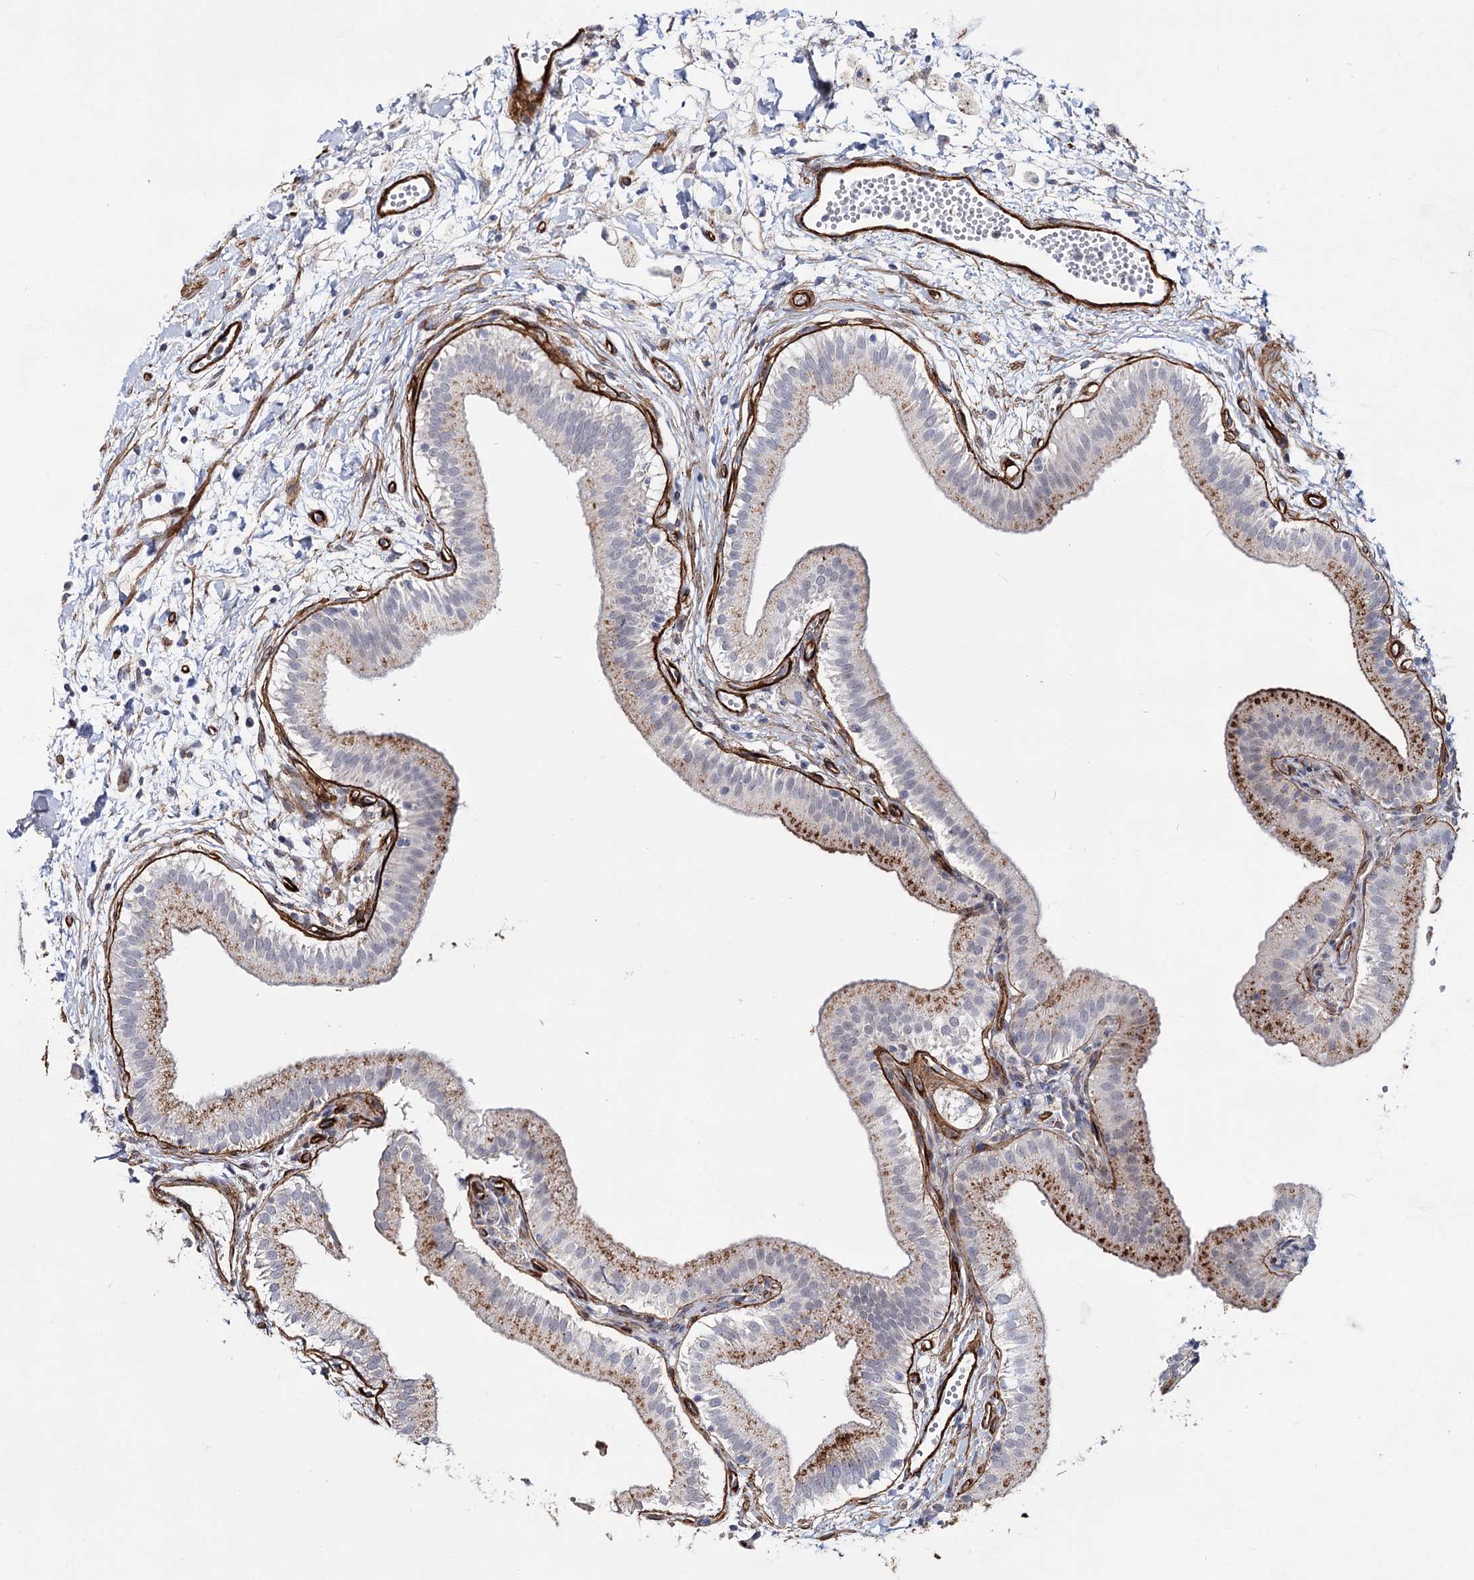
{"staining": {"intensity": "moderate", "quantity": "<25%", "location": "cytoplasmic/membranous"}, "tissue": "gallbladder", "cell_type": "Glandular cells", "image_type": "normal", "snomed": [{"axis": "morphology", "description": "Normal tissue, NOS"}, {"axis": "topography", "description": "Gallbladder"}], "caption": "Immunohistochemistry (IHC) (DAB) staining of unremarkable human gallbladder displays moderate cytoplasmic/membranous protein positivity in about <25% of glandular cells. (DAB IHC, brown staining for protein, blue staining for nuclei).", "gene": "ATL2", "patient": {"sex": "male", "age": 55}}